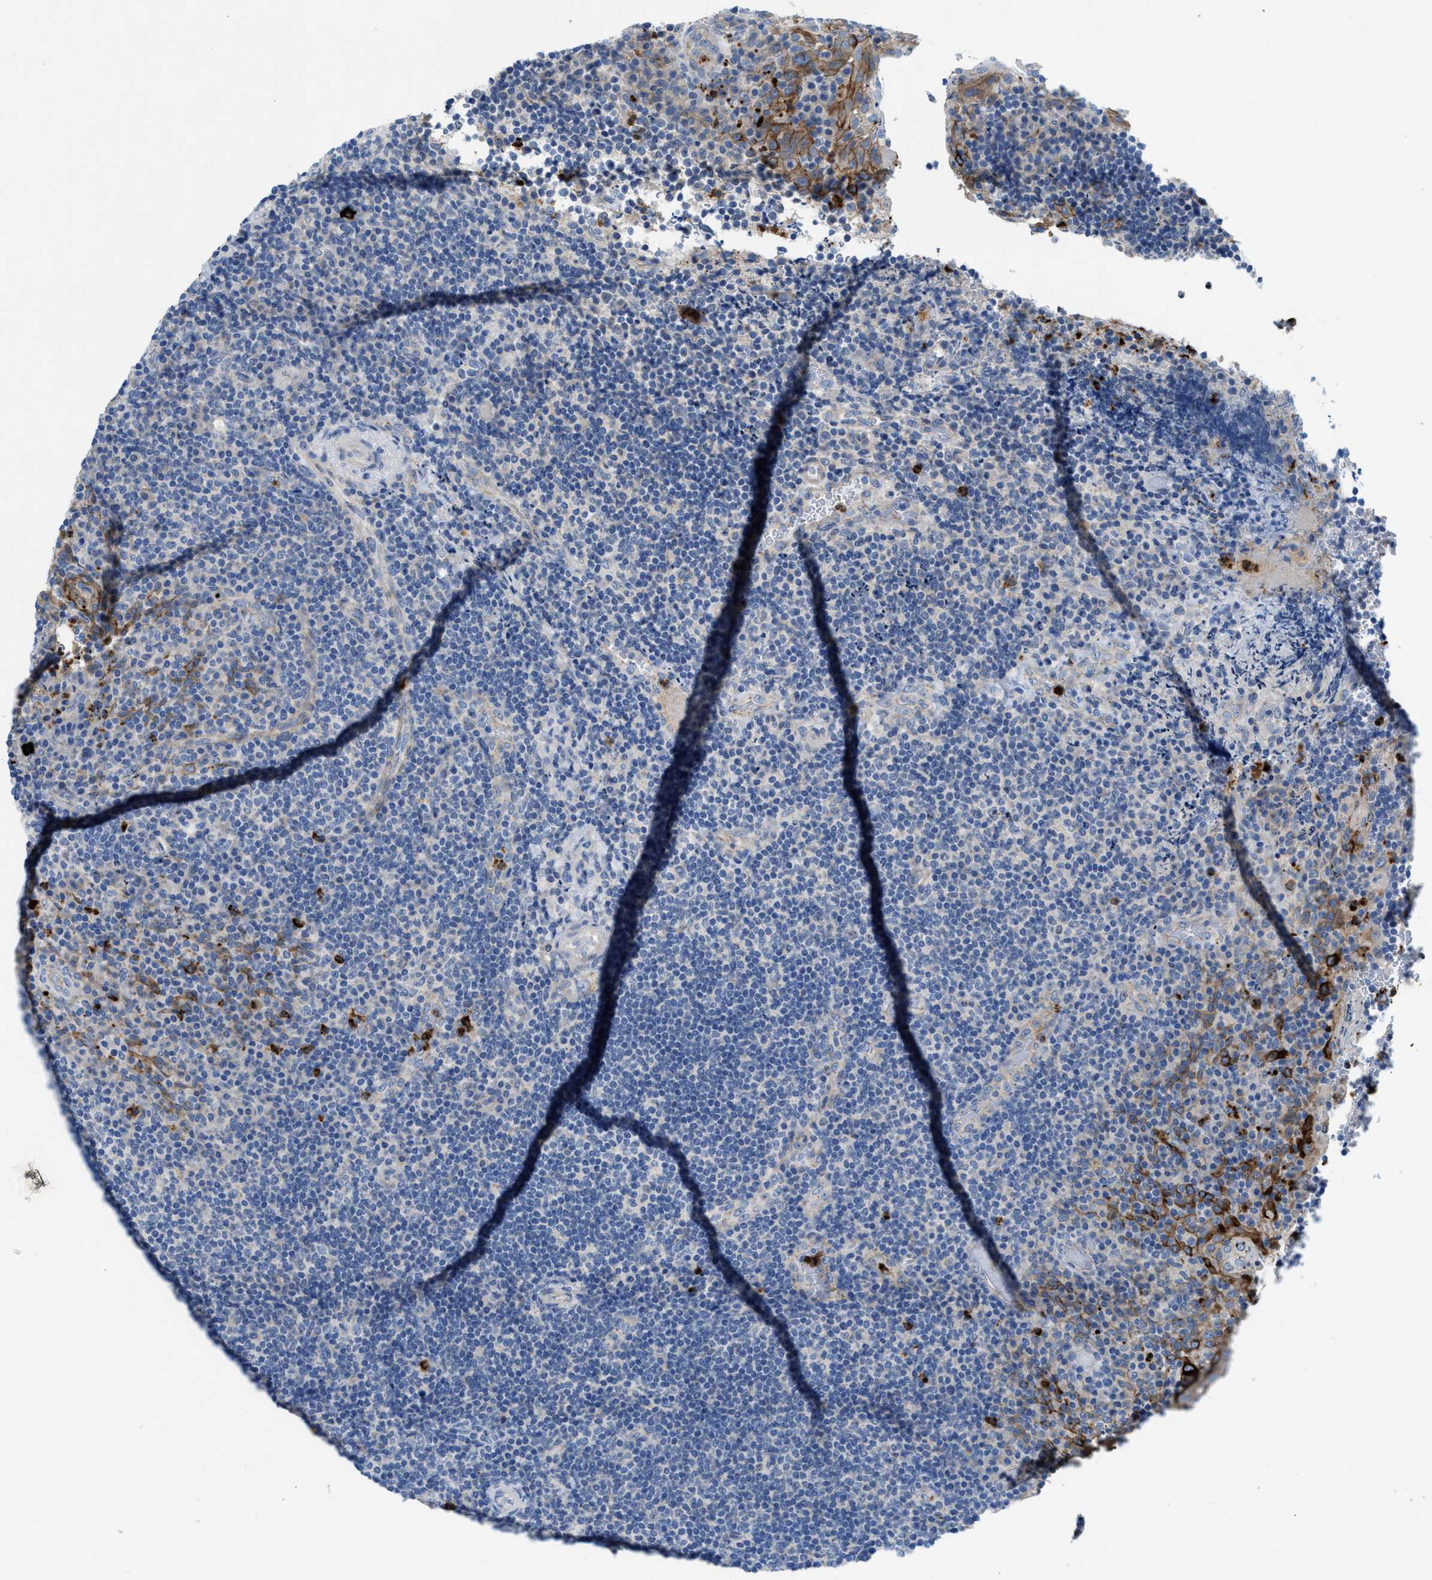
{"staining": {"intensity": "negative", "quantity": "none", "location": "none"}, "tissue": "lymphoma", "cell_type": "Tumor cells", "image_type": "cancer", "snomed": [{"axis": "morphology", "description": "Malignant lymphoma, non-Hodgkin's type, High grade"}, {"axis": "topography", "description": "Tonsil"}], "caption": "A high-resolution photomicrograph shows immunohistochemistry staining of lymphoma, which demonstrates no significant positivity in tumor cells. (DAB immunohistochemistry with hematoxylin counter stain).", "gene": "CMTM1", "patient": {"sex": "female", "age": 36}}